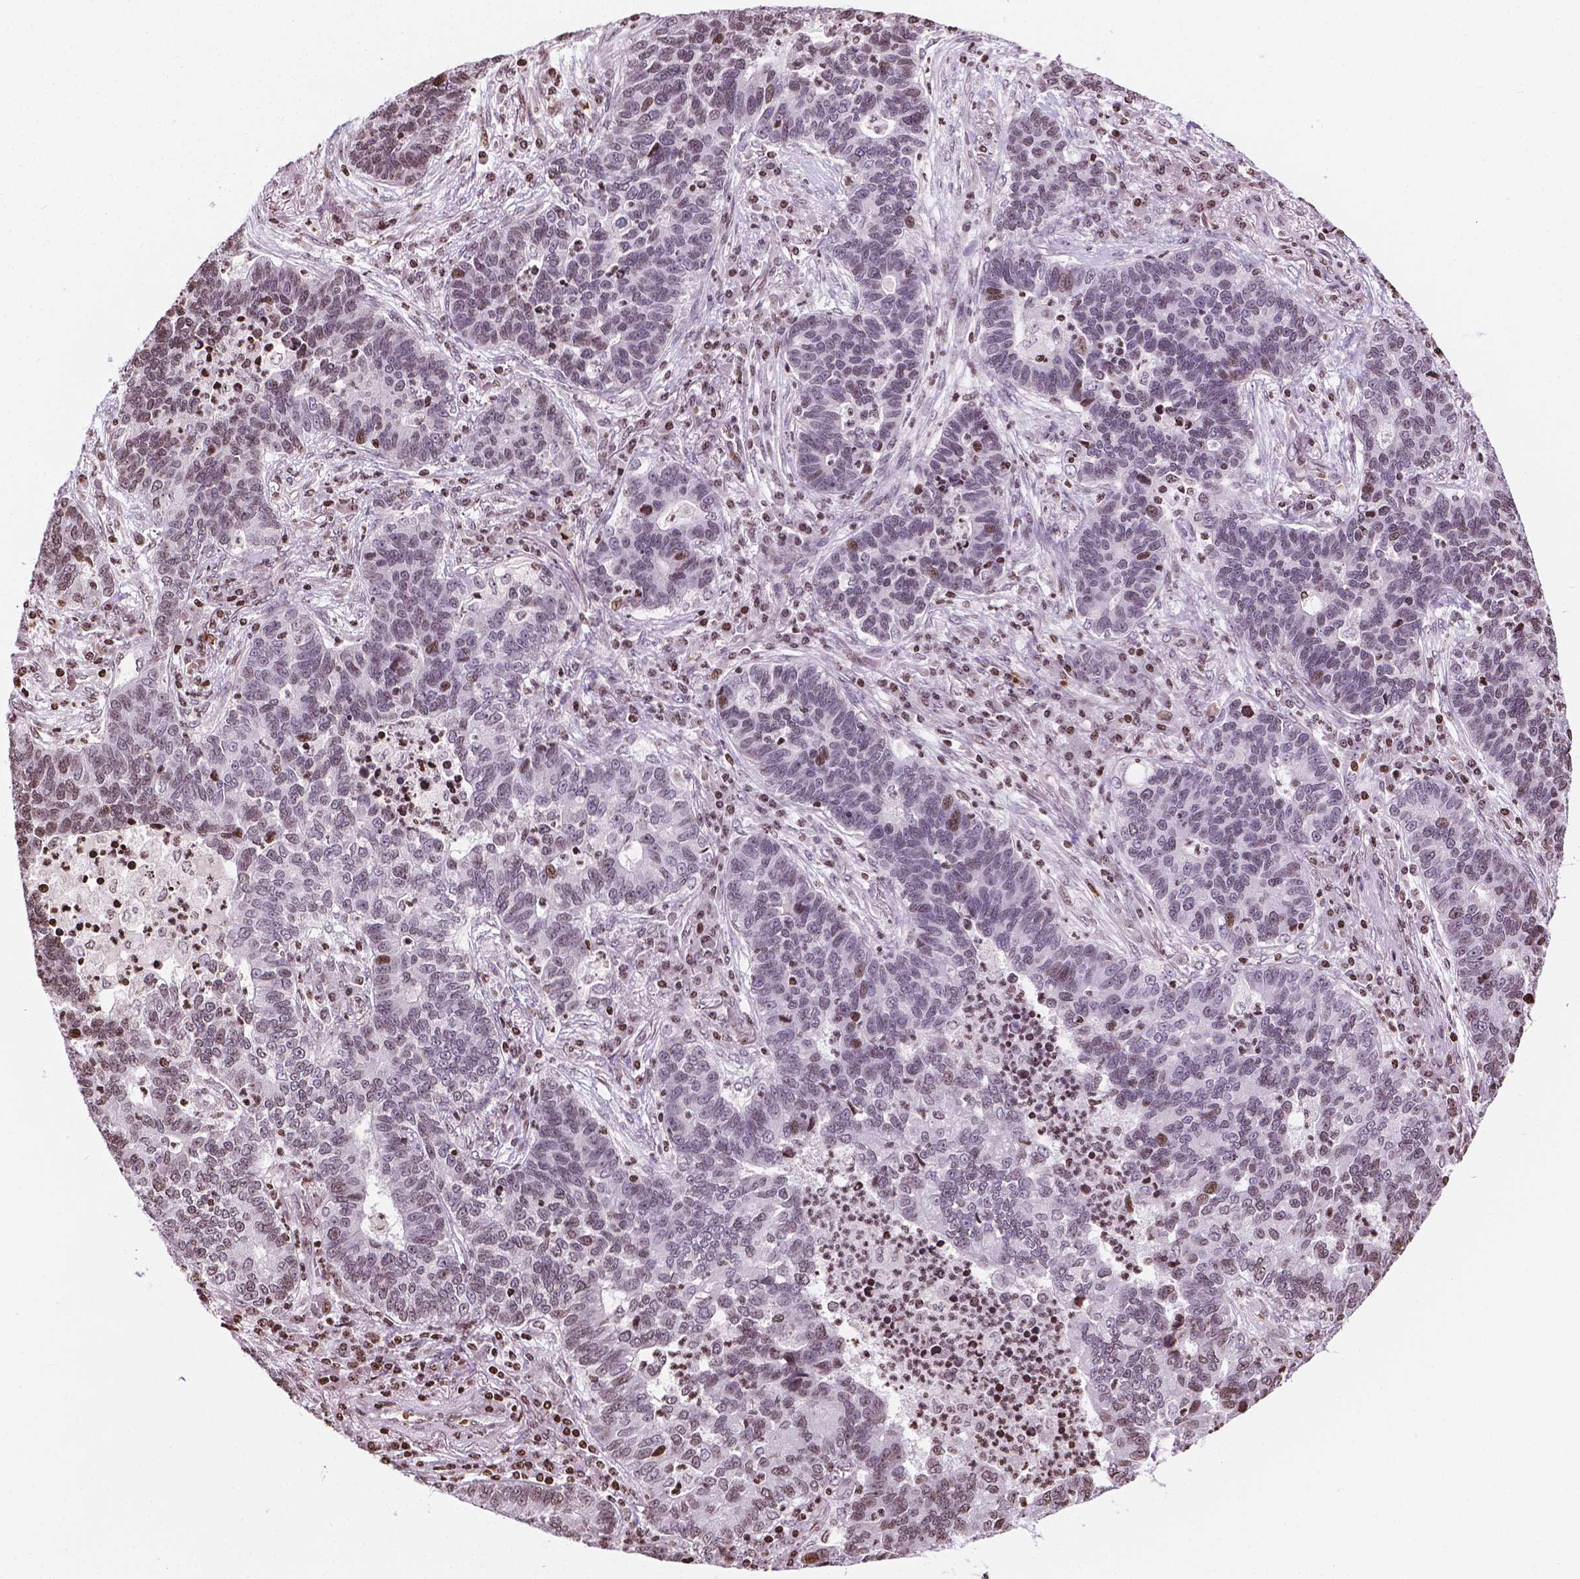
{"staining": {"intensity": "moderate", "quantity": "<25%", "location": "nuclear"}, "tissue": "lung cancer", "cell_type": "Tumor cells", "image_type": "cancer", "snomed": [{"axis": "morphology", "description": "Adenocarcinoma, NOS"}, {"axis": "topography", "description": "Lung"}], "caption": "Protein expression analysis of lung adenocarcinoma reveals moderate nuclear staining in approximately <25% of tumor cells. (DAB (3,3'-diaminobenzidine) IHC, brown staining for protein, blue staining for nuclei).", "gene": "PIP4K2A", "patient": {"sex": "female", "age": 57}}